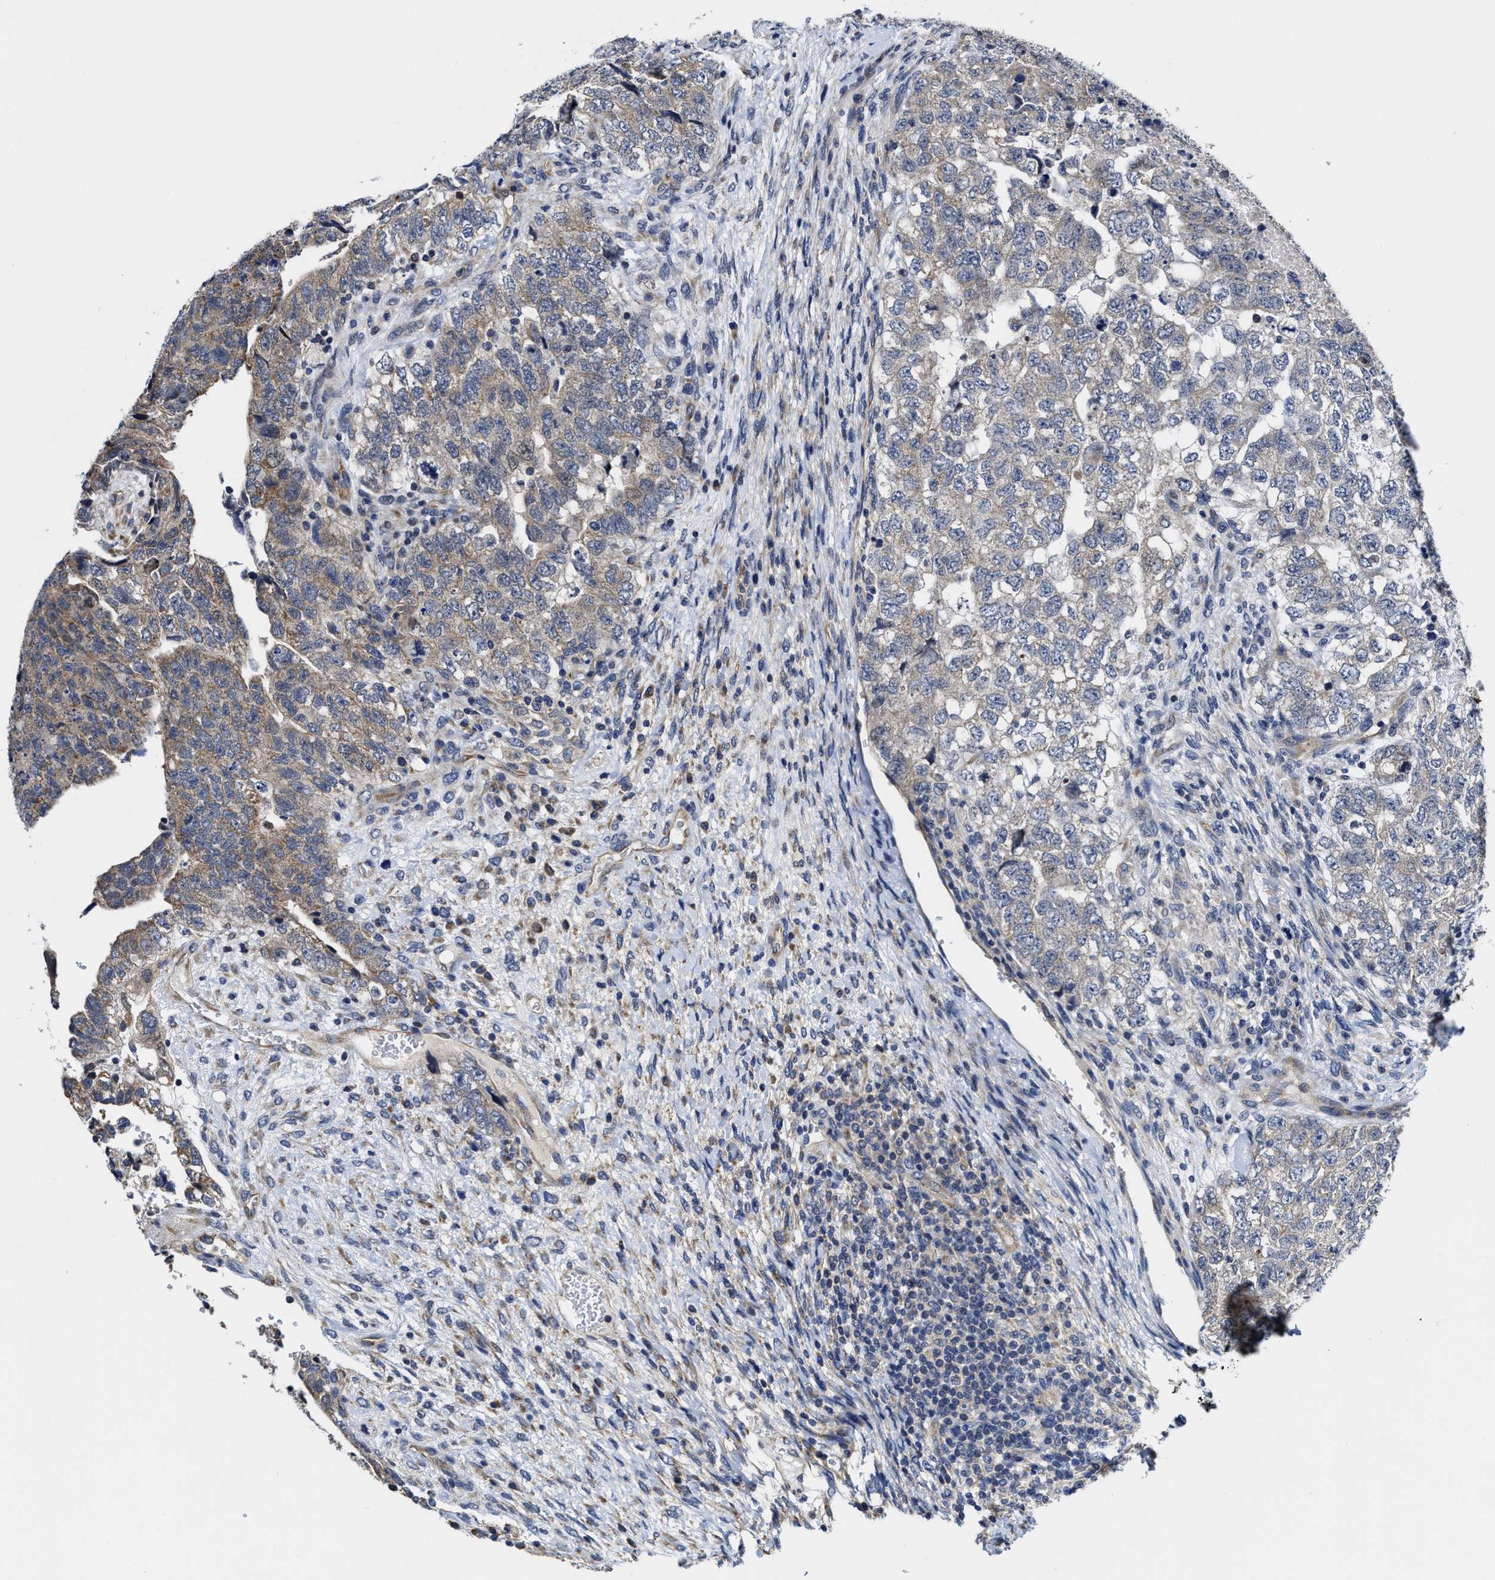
{"staining": {"intensity": "weak", "quantity": "25%-75%", "location": "cytoplasmic/membranous"}, "tissue": "testis cancer", "cell_type": "Tumor cells", "image_type": "cancer", "snomed": [{"axis": "morphology", "description": "Carcinoma, Embryonal, NOS"}, {"axis": "topography", "description": "Testis"}], "caption": "Approximately 25%-75% of tumor cells in testis cancer exhibit weak cytoplasmic/membranous protein staining as visualized by brown immunohistochemical staining.", "gene": "TRAF6", "patient": {"sex": "male", "age": 36}}